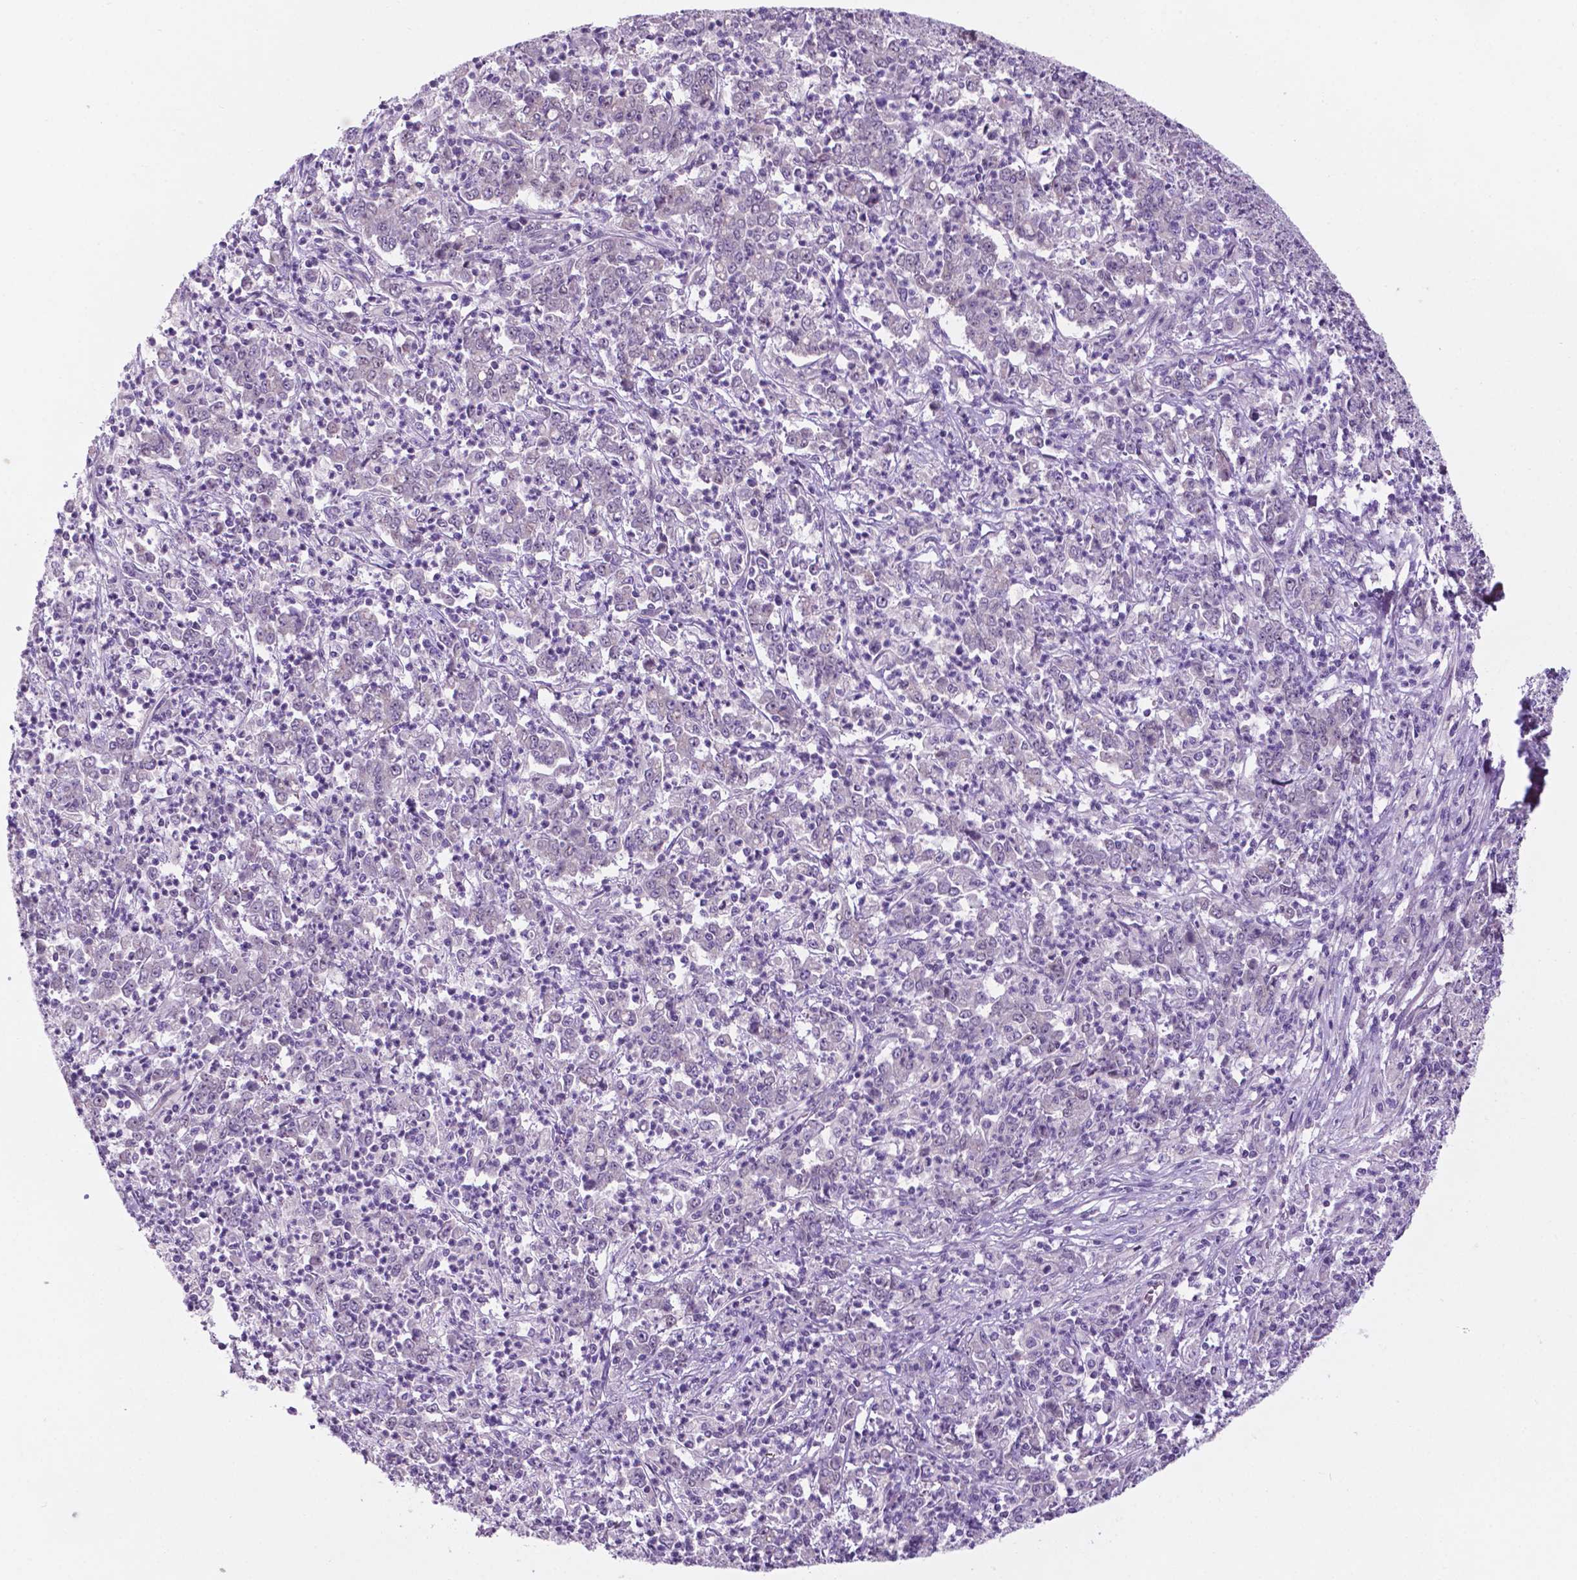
{"staining": {"intensity": "negative", "quantity": "none", "location": "none"}, "tissue": "stomach cancer", "cell_type": "Tumor cells", "image_type": "cancer", "snomed": [{"axis": "morphology", "description": "Adenocarcinoma, NOS"}, {"axis": "topography", "description": "Stomach, lower"}], "caption": "A high-resolution histopathology image shows IHC staining of stomach adenocarcinoma, which displays no significant positivity in tumor cells.", "gene": "FAM50B", "patient": {"sex": "female", "age": 71}}